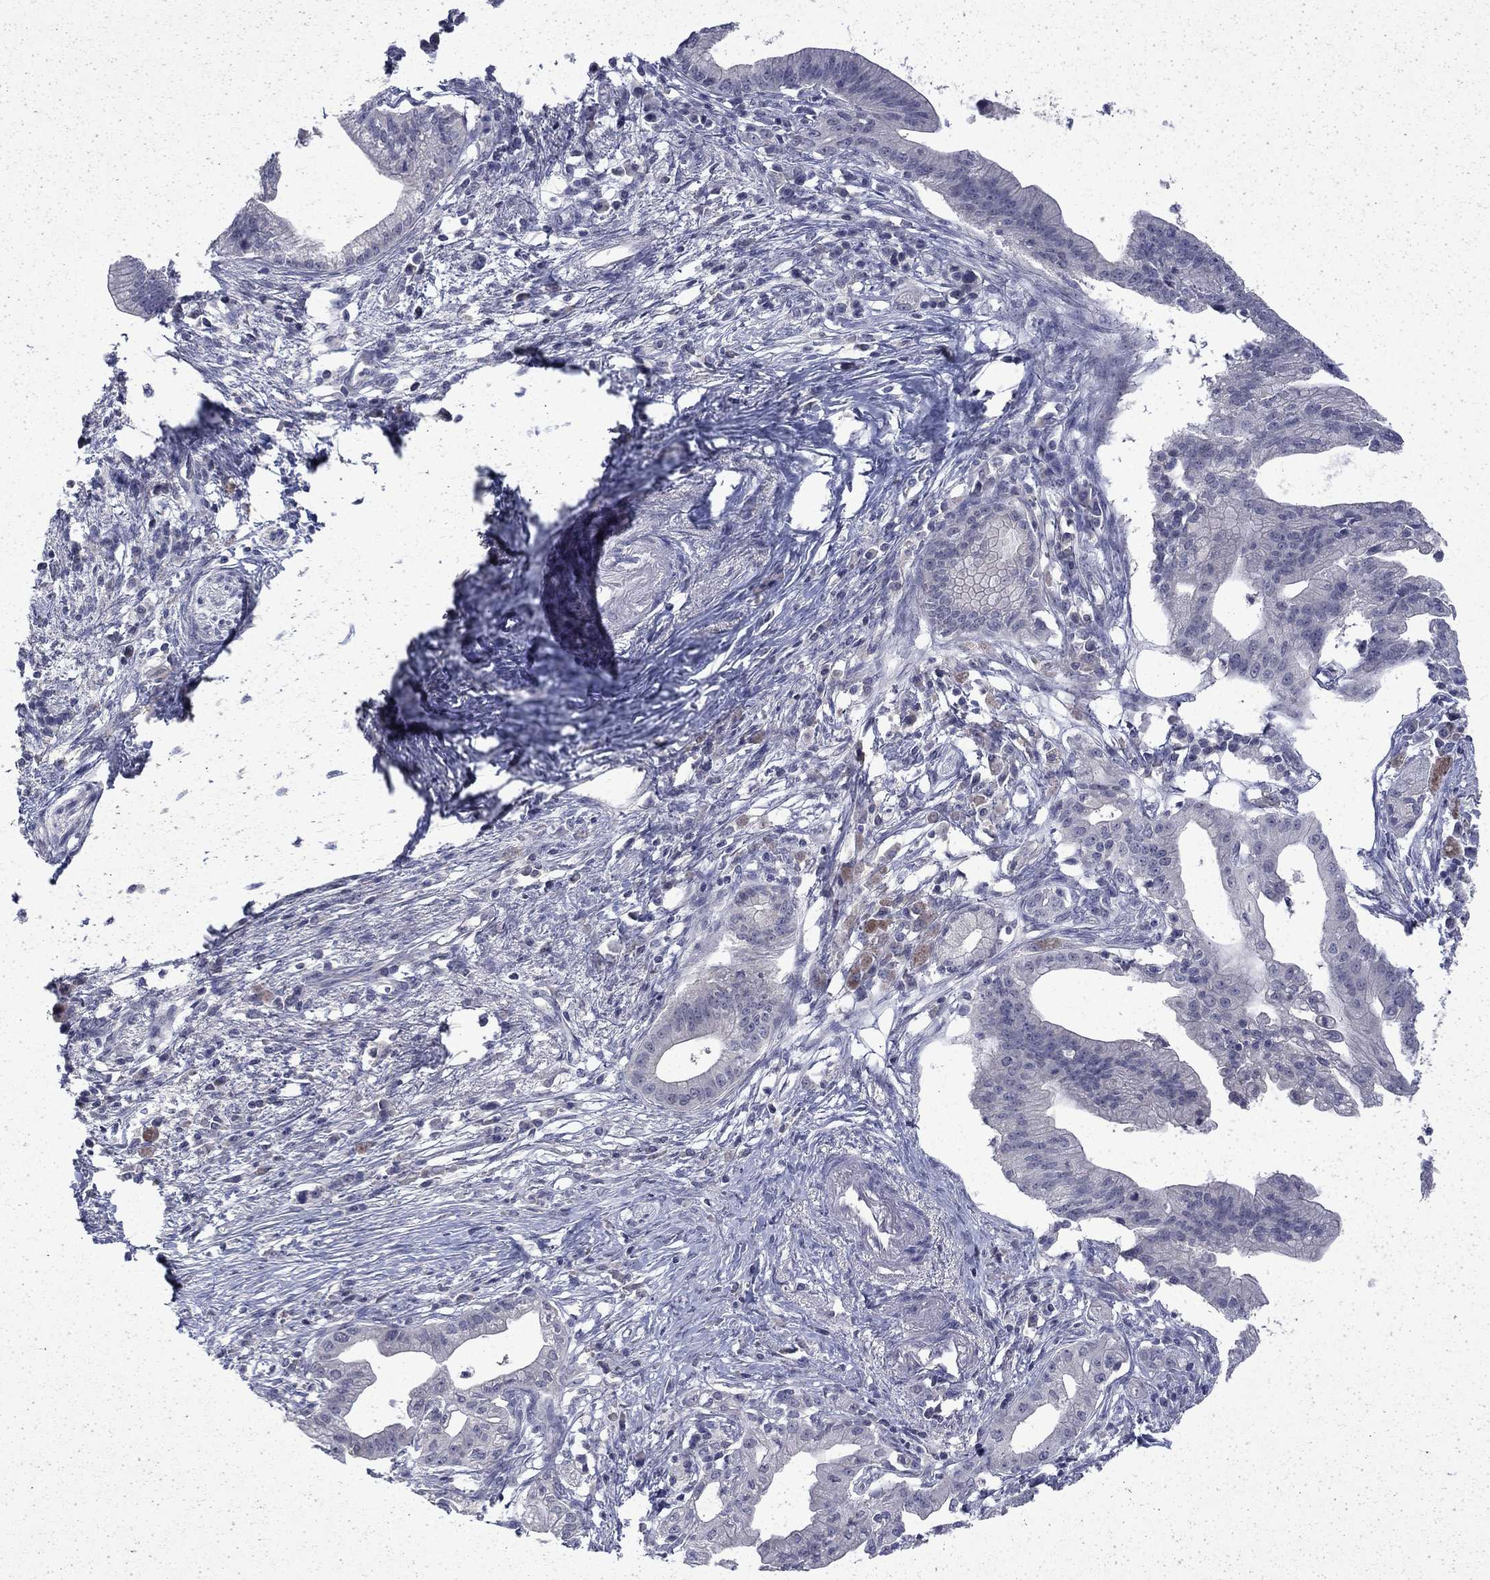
{"staining": {"intensity": "negative", "quantity": "none", "location": "none"}, "tissue": "pancreatic cancer", "cell_type": "Tumor cells", "image_type": "cancer", "snomed": [{"axis": "morphology", "description": "Normal tissue, NOS"}, {"axis": "morphology", "description": "Adenocarcinoma, NOS"}, {"axis": "topography", "description": "Pancreas"}], "caption": "This is an IHC micrograph of human pancreatic cancer. There is no staining in tumor cells.", "gene": "CHAT", "patient": {"sex": "female", "age": 58}}